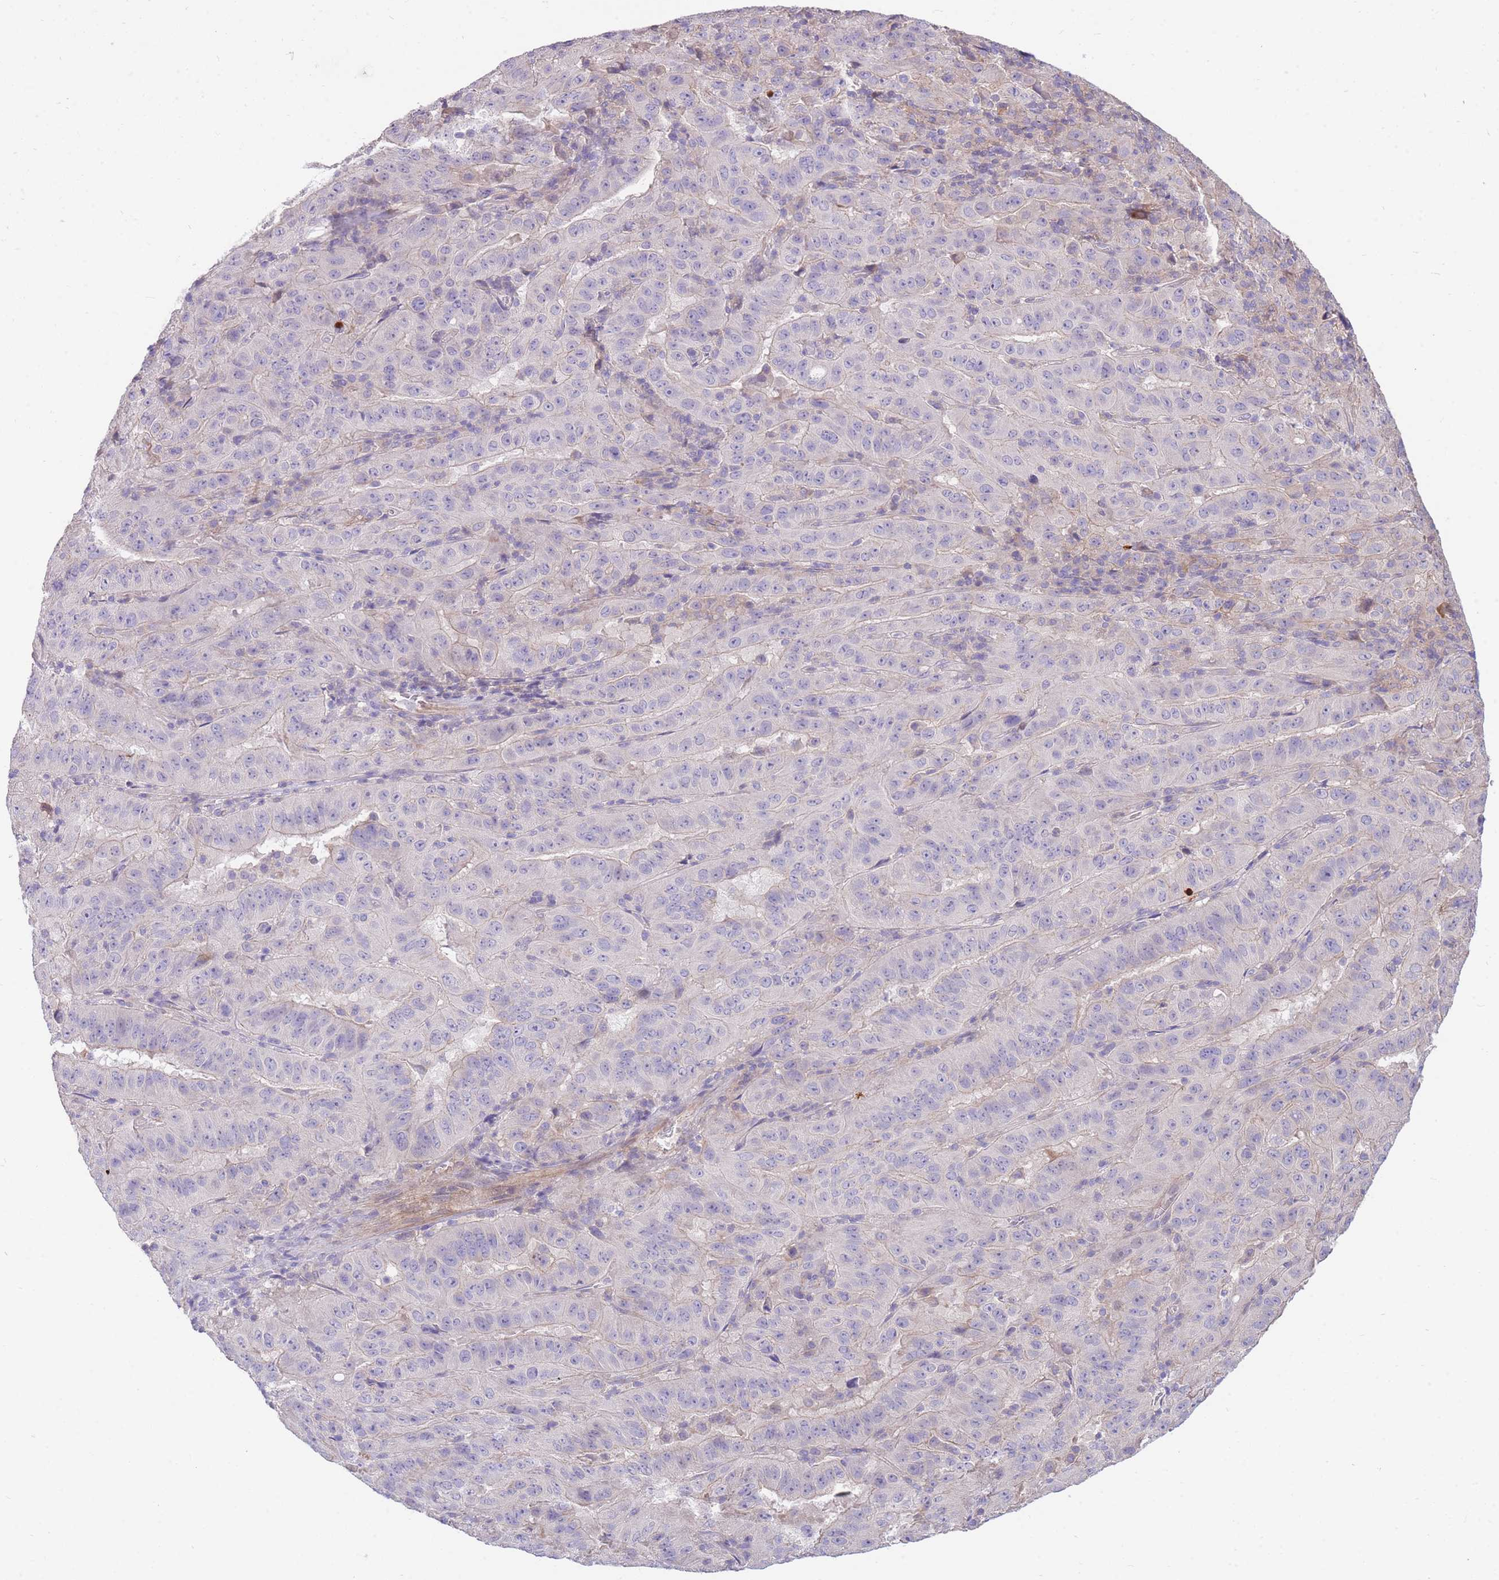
{"staining": {"intensity": "negative", "quantity": "none", "location": "none"}, "tissue": "pancreatic cancer", "cell_type": "Tumor cells", "image_type": "cancer", "snomed": [{"axis": "morphology", "description": "Adenocarcinoma, NOS"}, {"axis": "topography", "description": "Pancreas"}], "caption": "Adenocarcinoma (pancreatic) was stained to show a protein in brown. There is no significant expression in tumor cells.", "gene": "OR5T1", "patient": {"sex": "male", "age": 63}}